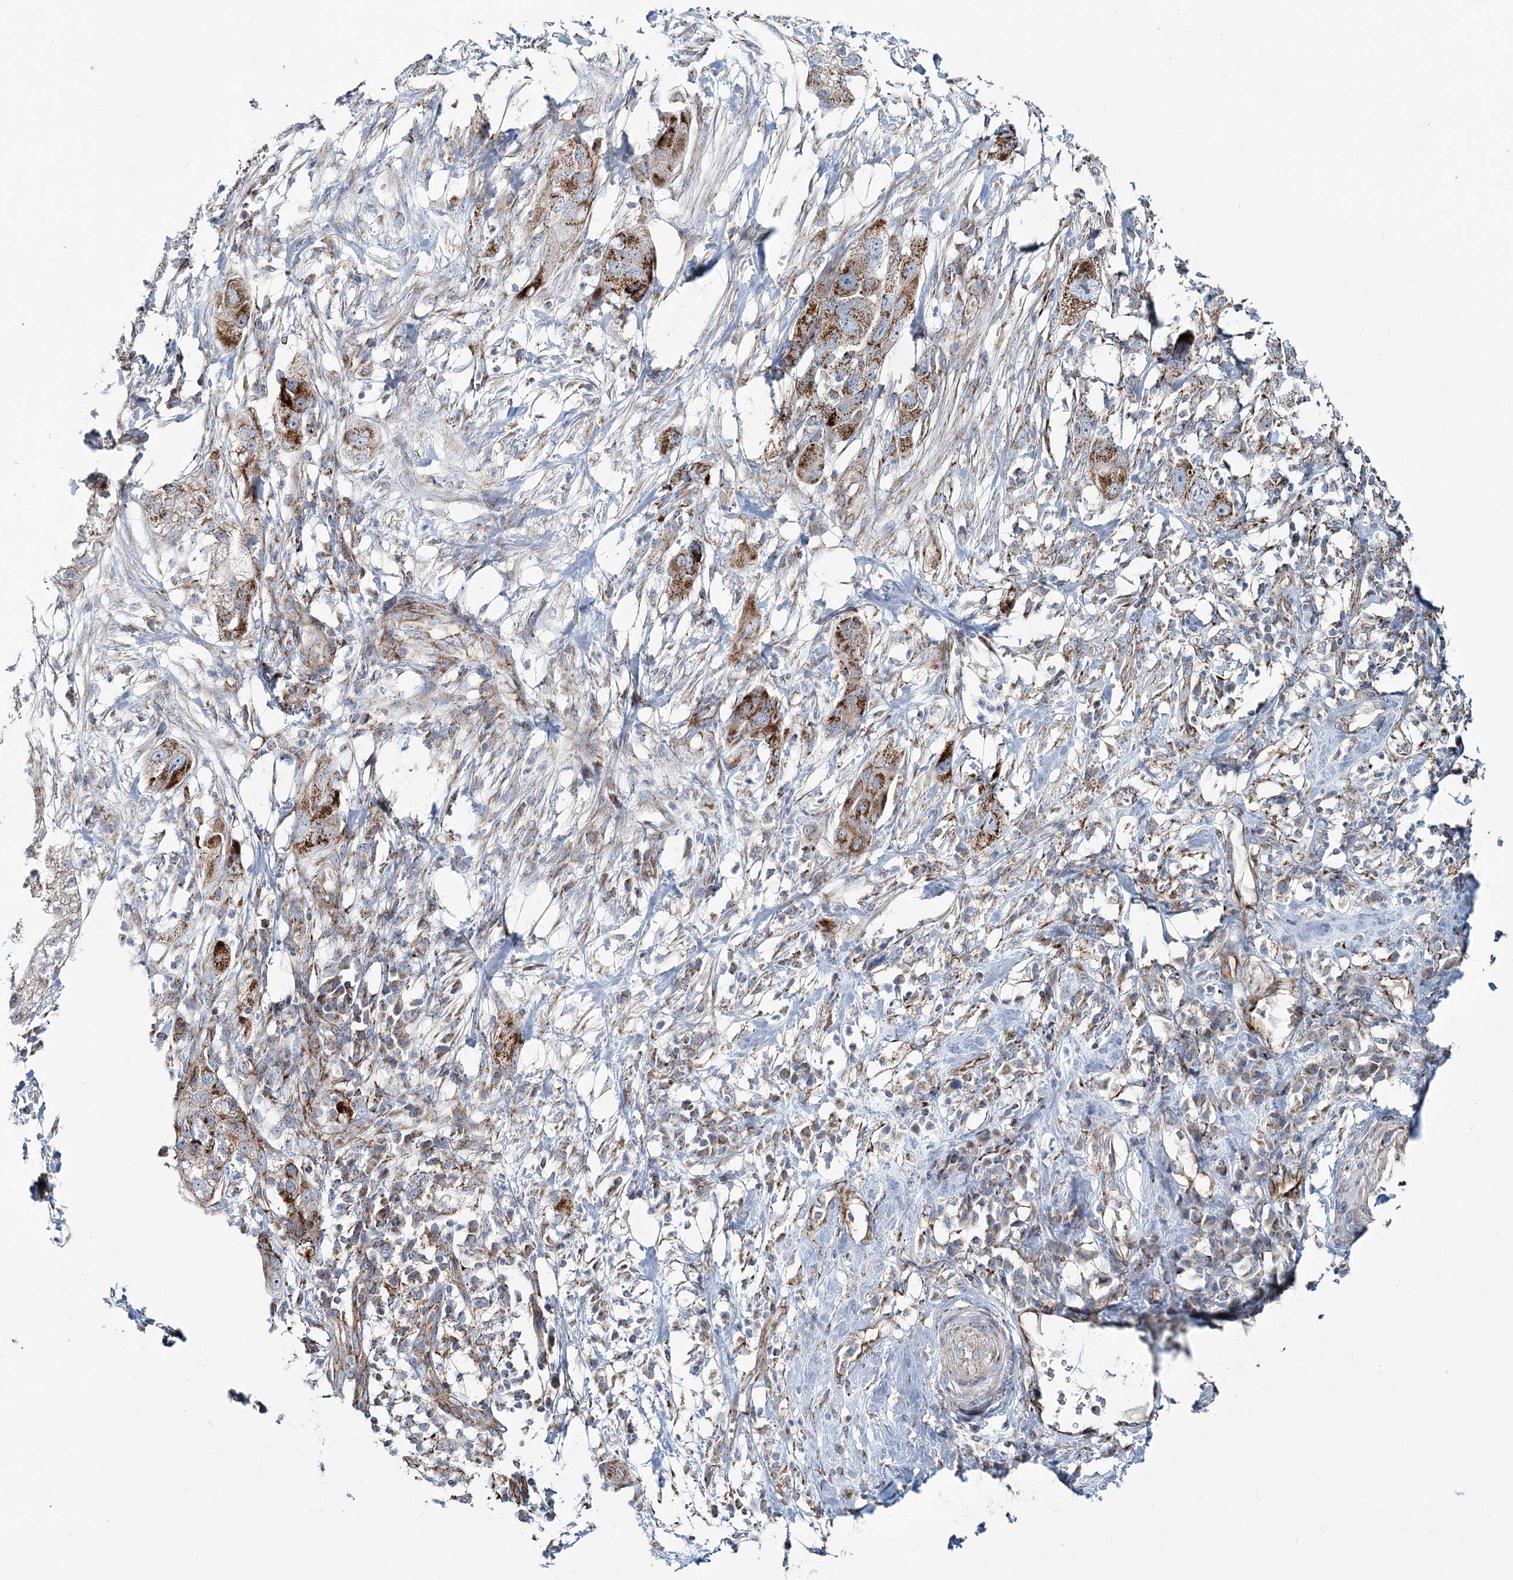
{"staining": {"intensity": "moderate", "quantity": ">75%", "location": "cytoplasmic/membranous"}, "tissue": "pancreatic cancer", "cell_type": "Tumor cells", "image_type": "cancer", "snomed": [{"axis": "morphology", "description": "Adenocarcinoma, NOS"}, {"axis": "topography", "description": "Pancreas"}], "caption": "Immunohistochemistry (IHC) staining of adenocarcinoma (pancreatic), which displays medium levels of moderate cytoplasmic/membranous positivity in about >75% of tumor cells indicating moderate cytoplasmic/membranous protein expression. The staining was performed using DAB (brown) for protein detection and nuclei were counterstained in hematoxylin (blue).", "gene": "ARHGAP6", "patient": {"sex": "female", "age": 78}}